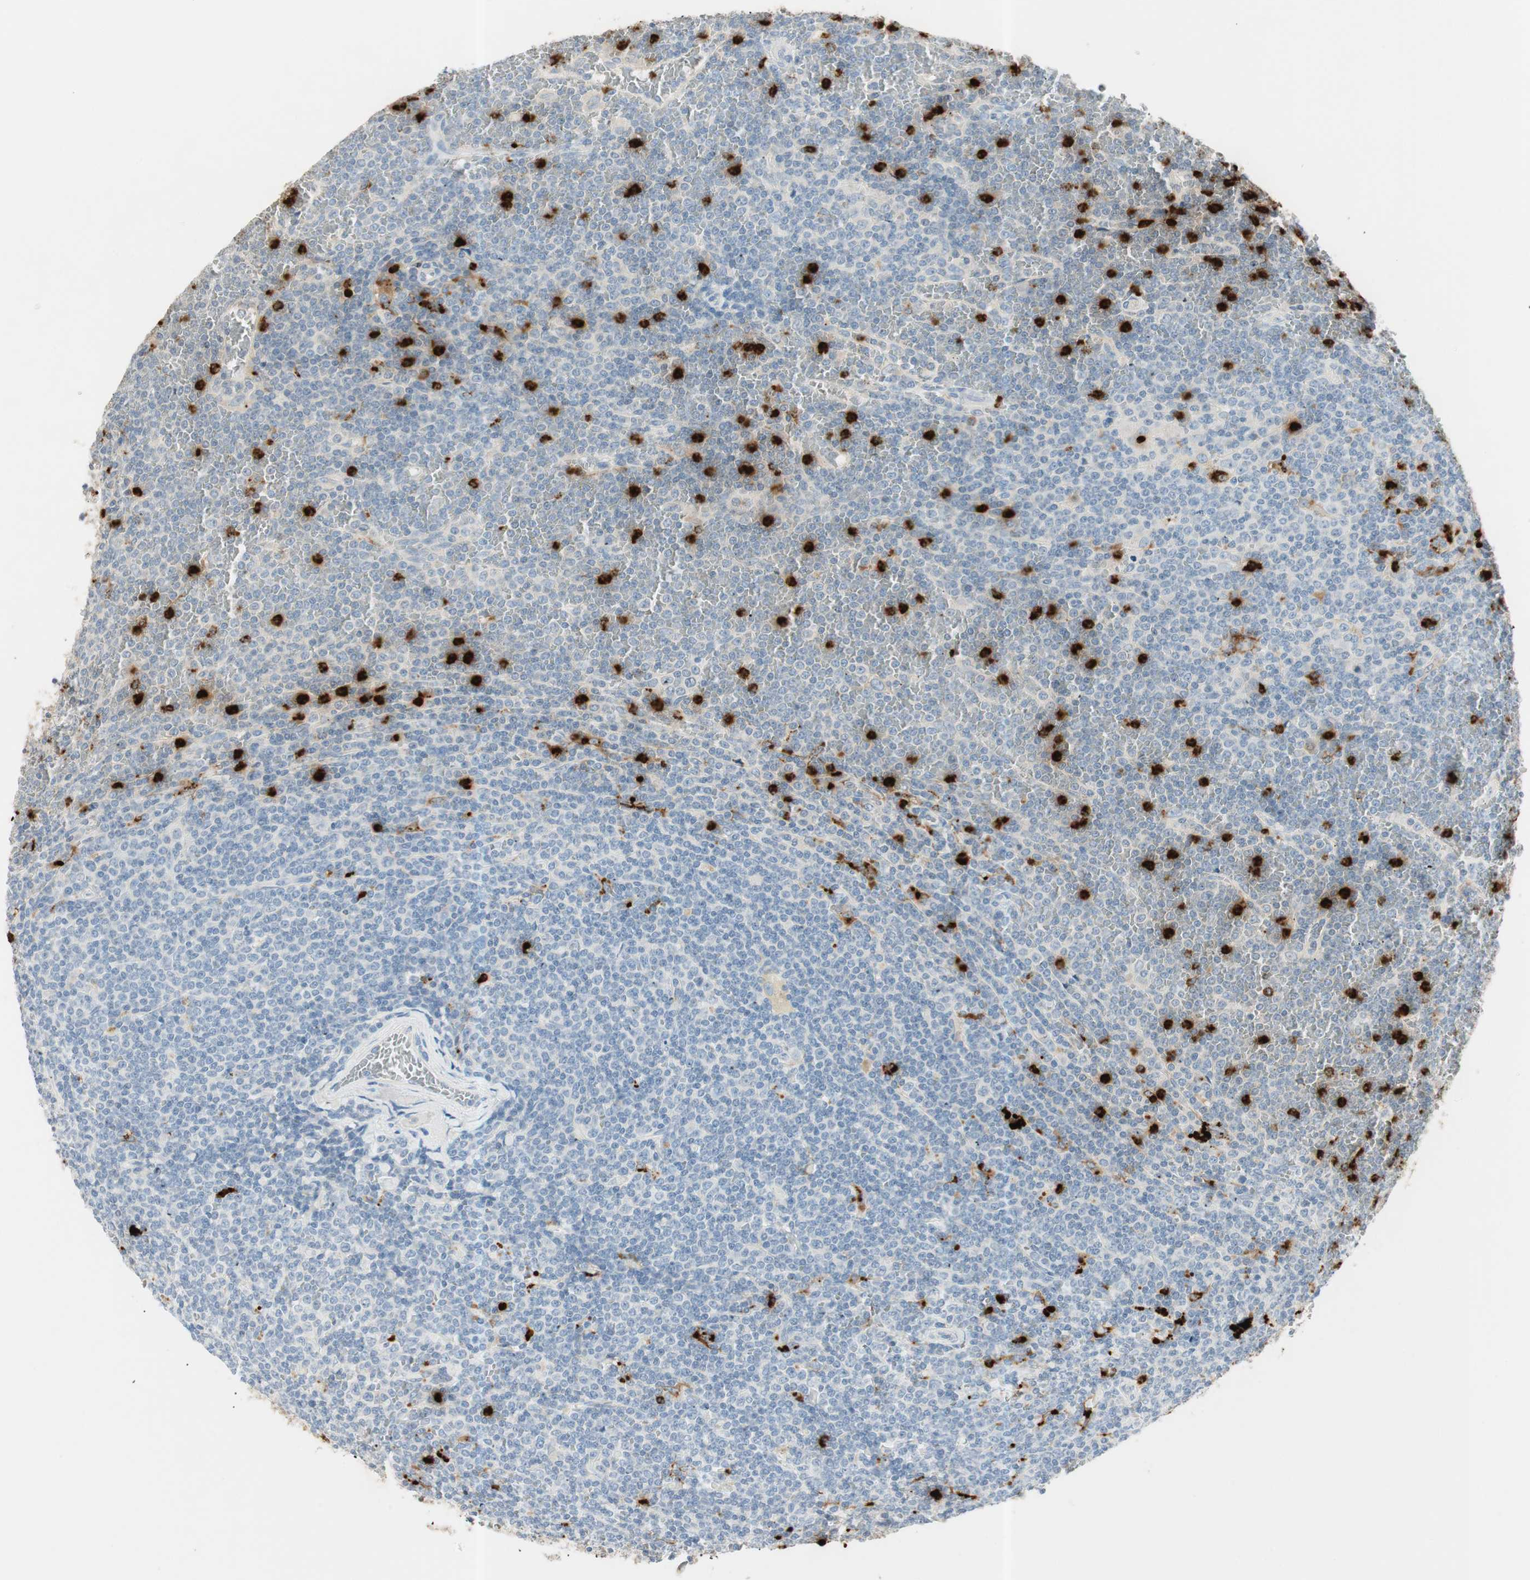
{"staining": {"intensity": "negative", "quantity": "none", "location": "none"}, "tissue": "lymphoma", "cell_type": "Tumor cells", "image_type": "cancer", "snomed": [{"axis": "morphology", "description": "Malignant lymphoma, non-Hodgkin's type, Low grade"}, {"axis": "topography", "description": "Spleen"}], "caption": "There is no significant staining in tumor cells of malignant lymphoma, non-Hodgkin's type (low-grade). Nuclei are stained in blue.", "gene": "PRTN3", "patient": {"sex": "female", "age": 19}}